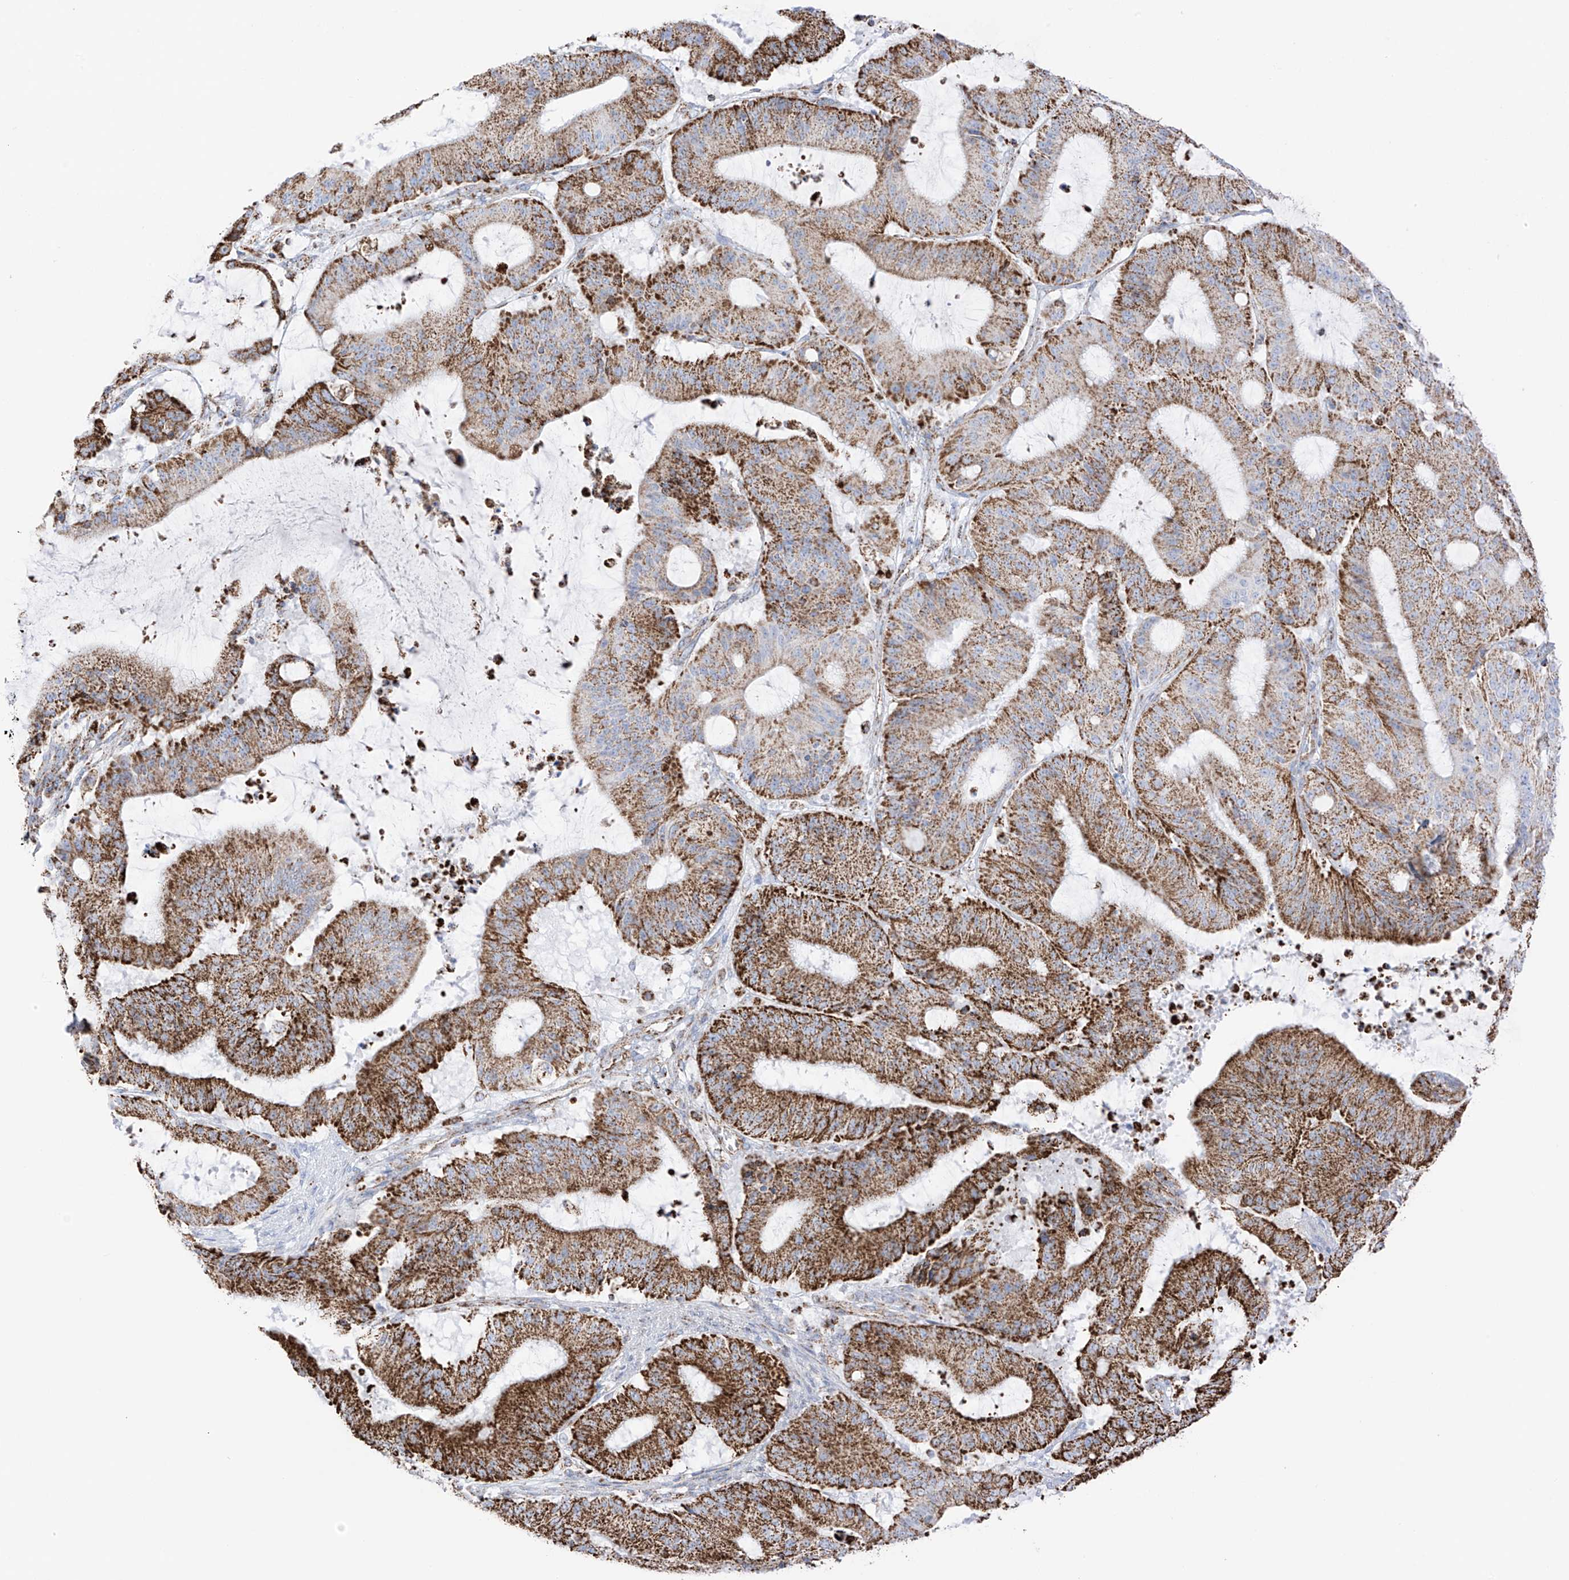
{"staining": {"intensity": "strong", "quantity": ">75%", "location": "cytoplasmic/membranous"}, "tissue": "liver cancer", "cell_type": "Tumor cells", "image_type": "cancer", "snomed": [{"axis": "morphology", "description": "Normal tissue, NOS"}, {"axis": "morphology", "description": "Cholangiocarcinoma"}, {"axis": "topography", "description": "Liver"}, {"axis": "topography", "description": "Peripheral nerve tissue"}], "caption": "Immunohistochemistry (IHC) micrograph of neoplastic tissue: liver cancer (cholangiocarcinoma) stained using IHC reveals high levels of strong protein expression localized specifically in the cytoplasmic/membranous of tumor cells, appearing as a cytoplasmic/membranous brown color.", "gene": "XKR3", "patient": {"sex": "female", "age": 73}}